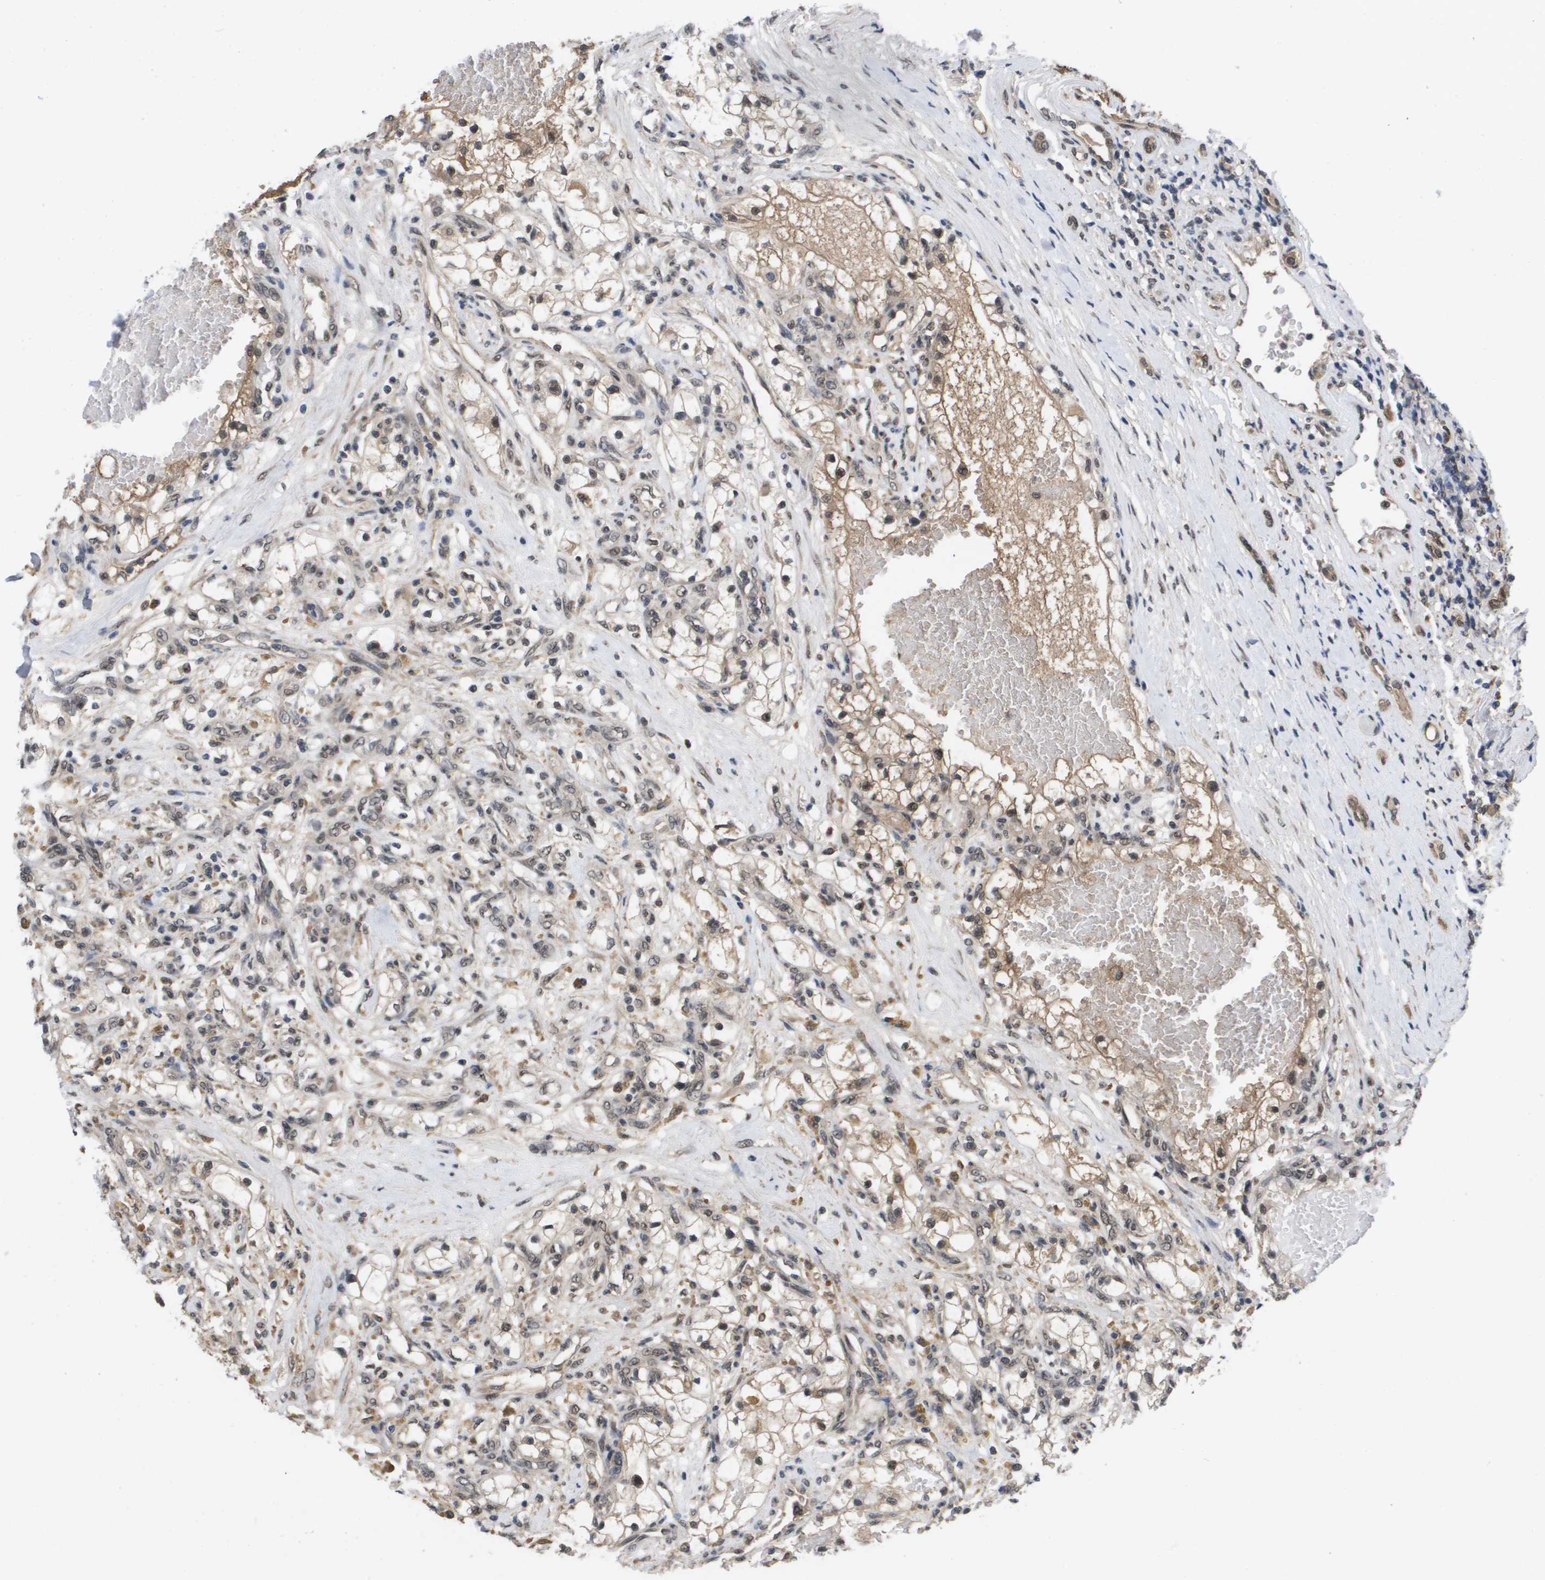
{"staining": {"intensity": "weak", "quantity": "<25%", "location": "cytoplasmic/membranous,nuclear"}, "tissue": "renal cancer", "cell_type": "Tumor cells", "image_type": "cancer", "snomed": [{"axis": "morphology", "description": "Adenocarcinoma, NOS"}, {"axis": "topography", "description": "Kidney"}], "caption": "Image shows no protein positivity in tumor cells of renal cancer tissue.", "gene": "AMBRA1", "patient": {"sex": "male", "age": 68}}